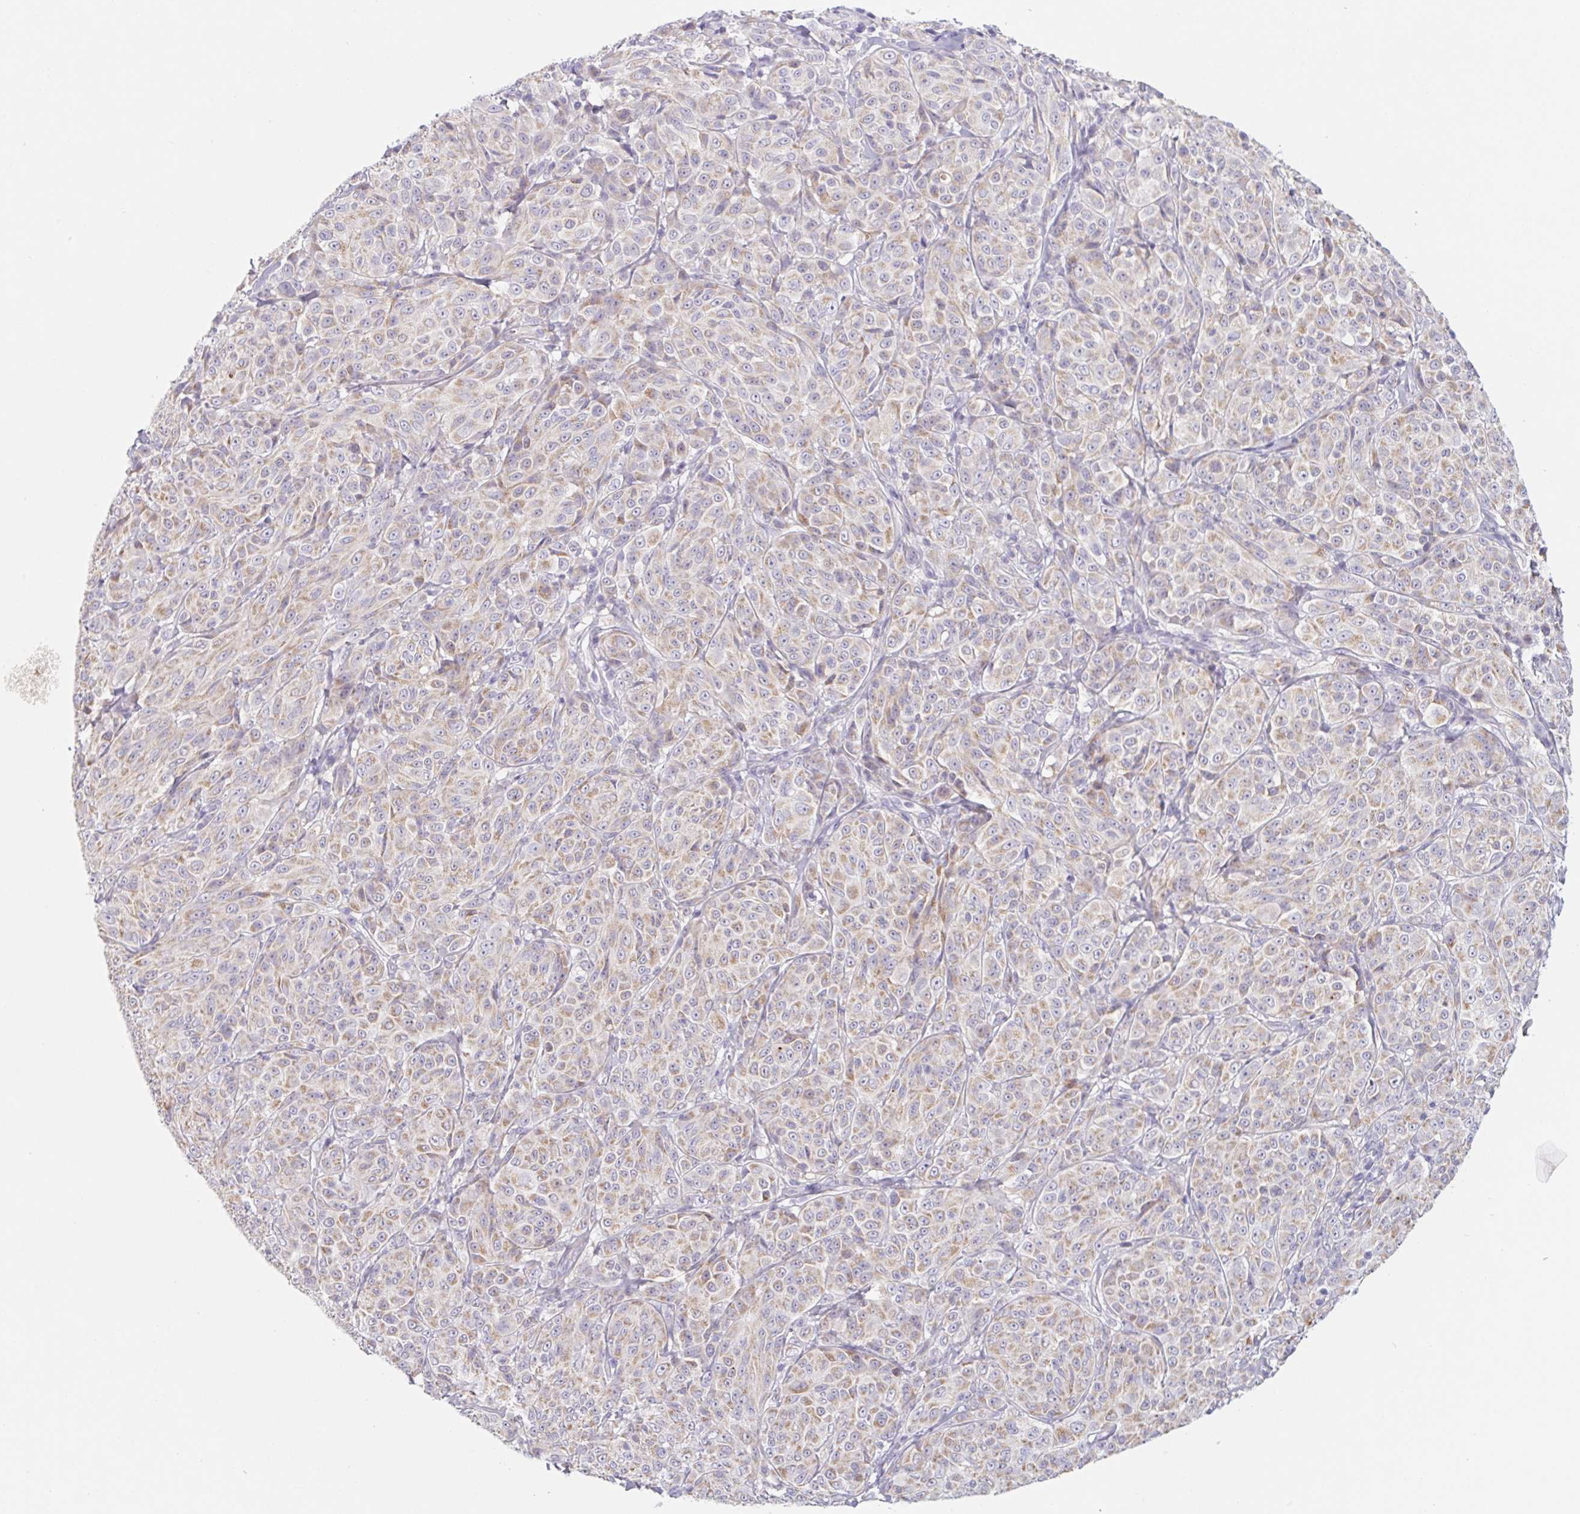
{"staining": {"intensity": "weak", "quantity": "25%-75%", "location": "cytoplasmic/membranous"}, "tissue": "melanoma", "cell_type": "Tumor cells", "image_type": "cancer", "snomed": [{"axis": "morphology", "description": "Malignant melanoma, NOS"}, {"axis": "topography", "description": "Skin"}], "caption": "Human melanoma stained with a protein marker demonstrates weak staining in tumor cells.", "gene": "LPA", "patient": {"sex": "male", "age": 89}}